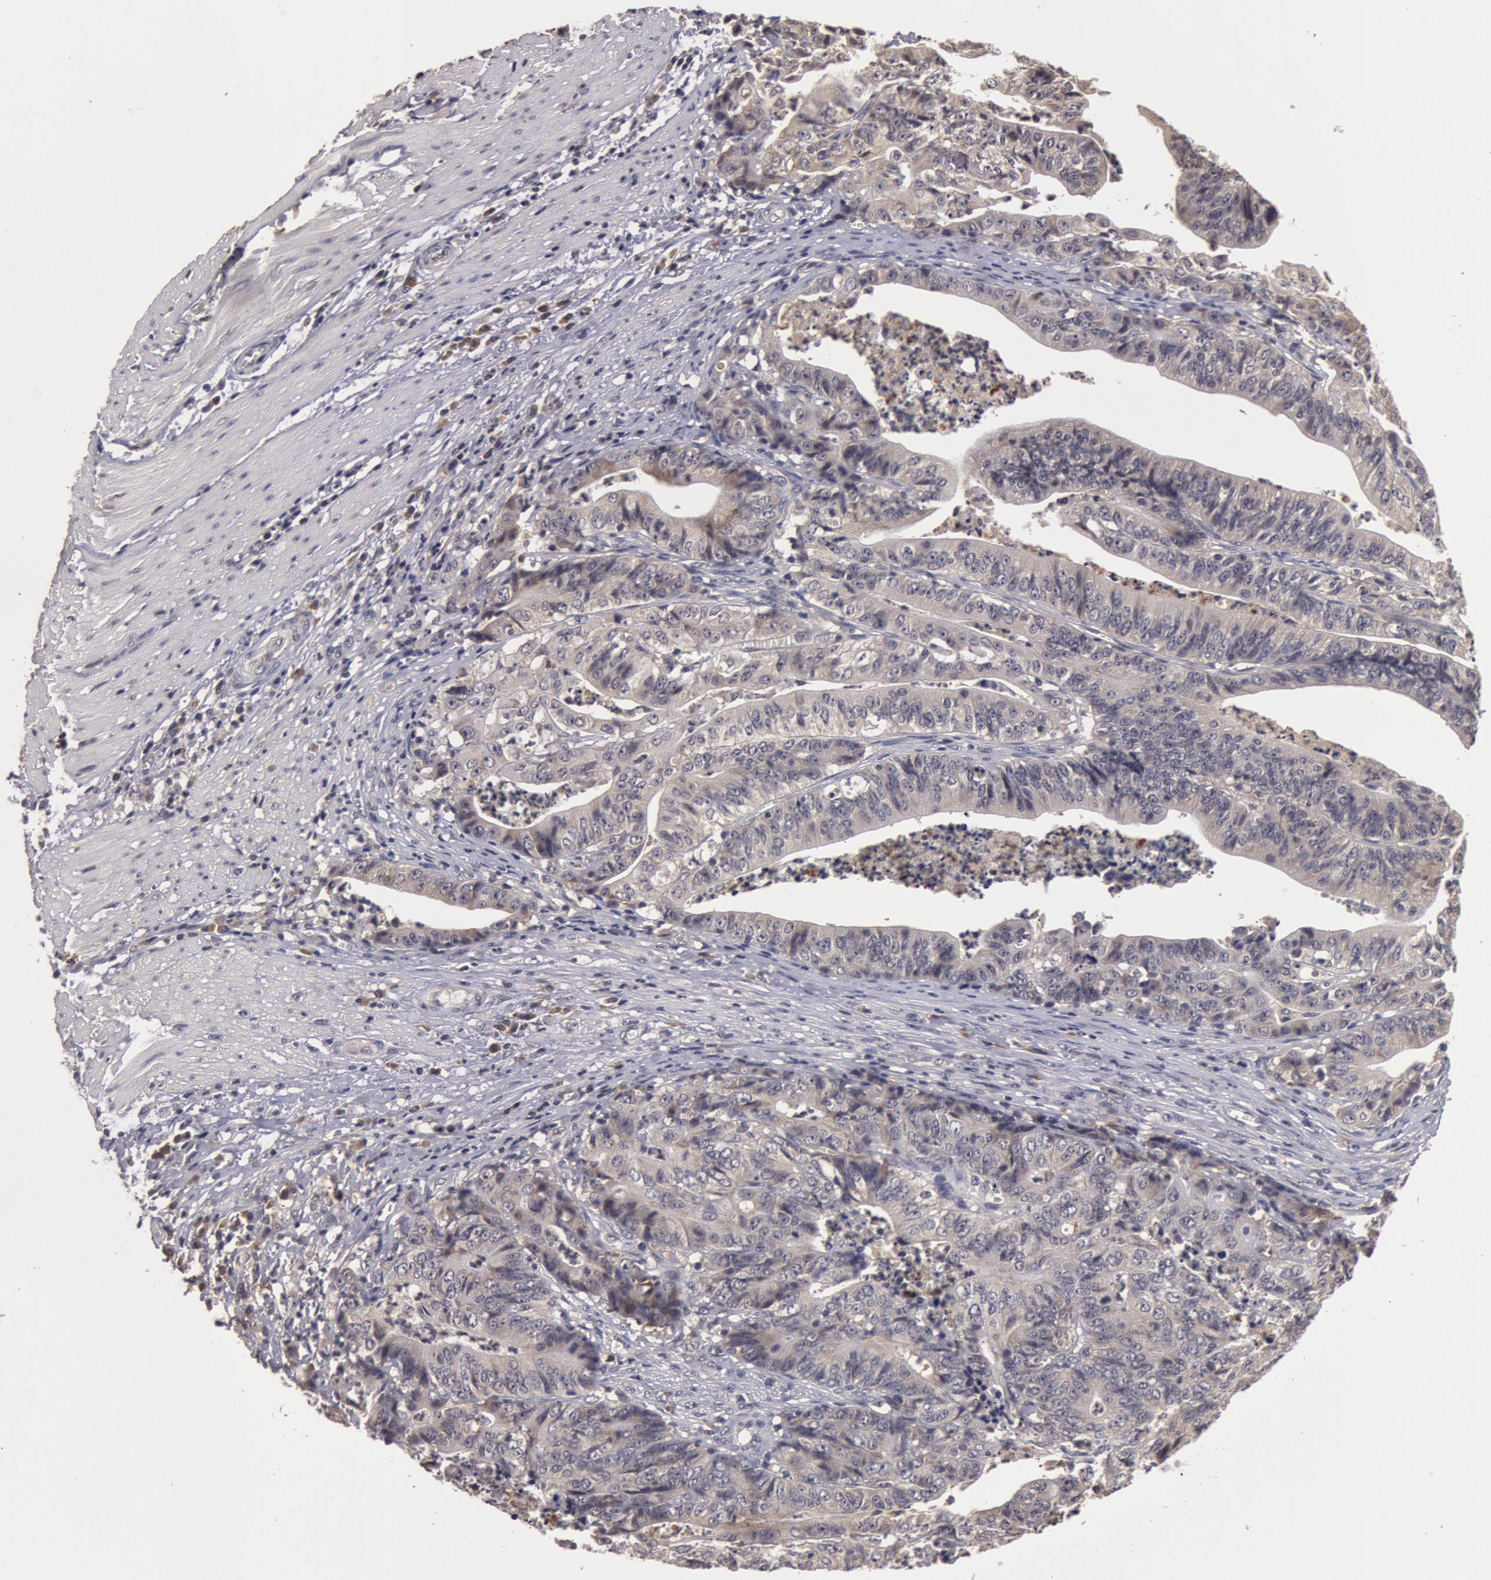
{"staining": {"intensity": "weak", "quantity": ">75%", "location": "cytoplasmic/membranous"}, "tissue": "stomach cancer", "cell_type": "Tumor cells", "image_type": "cancer", "snomed": [{"axis": "morphology", "description": "Adenocarcinoma, NOS"}, {"axis": "topography", "description": "Stomach, lower"}], "caption": "IHC photomicrograph of human adenocarcinoma (stomach) stained for a protein (brown), which demonstrates low levels of weak cytoplasmic/membranous staining in about >75% of tumor cells.", "gene": "BCHE", "patient": {"sex": "female", "age": 86}}